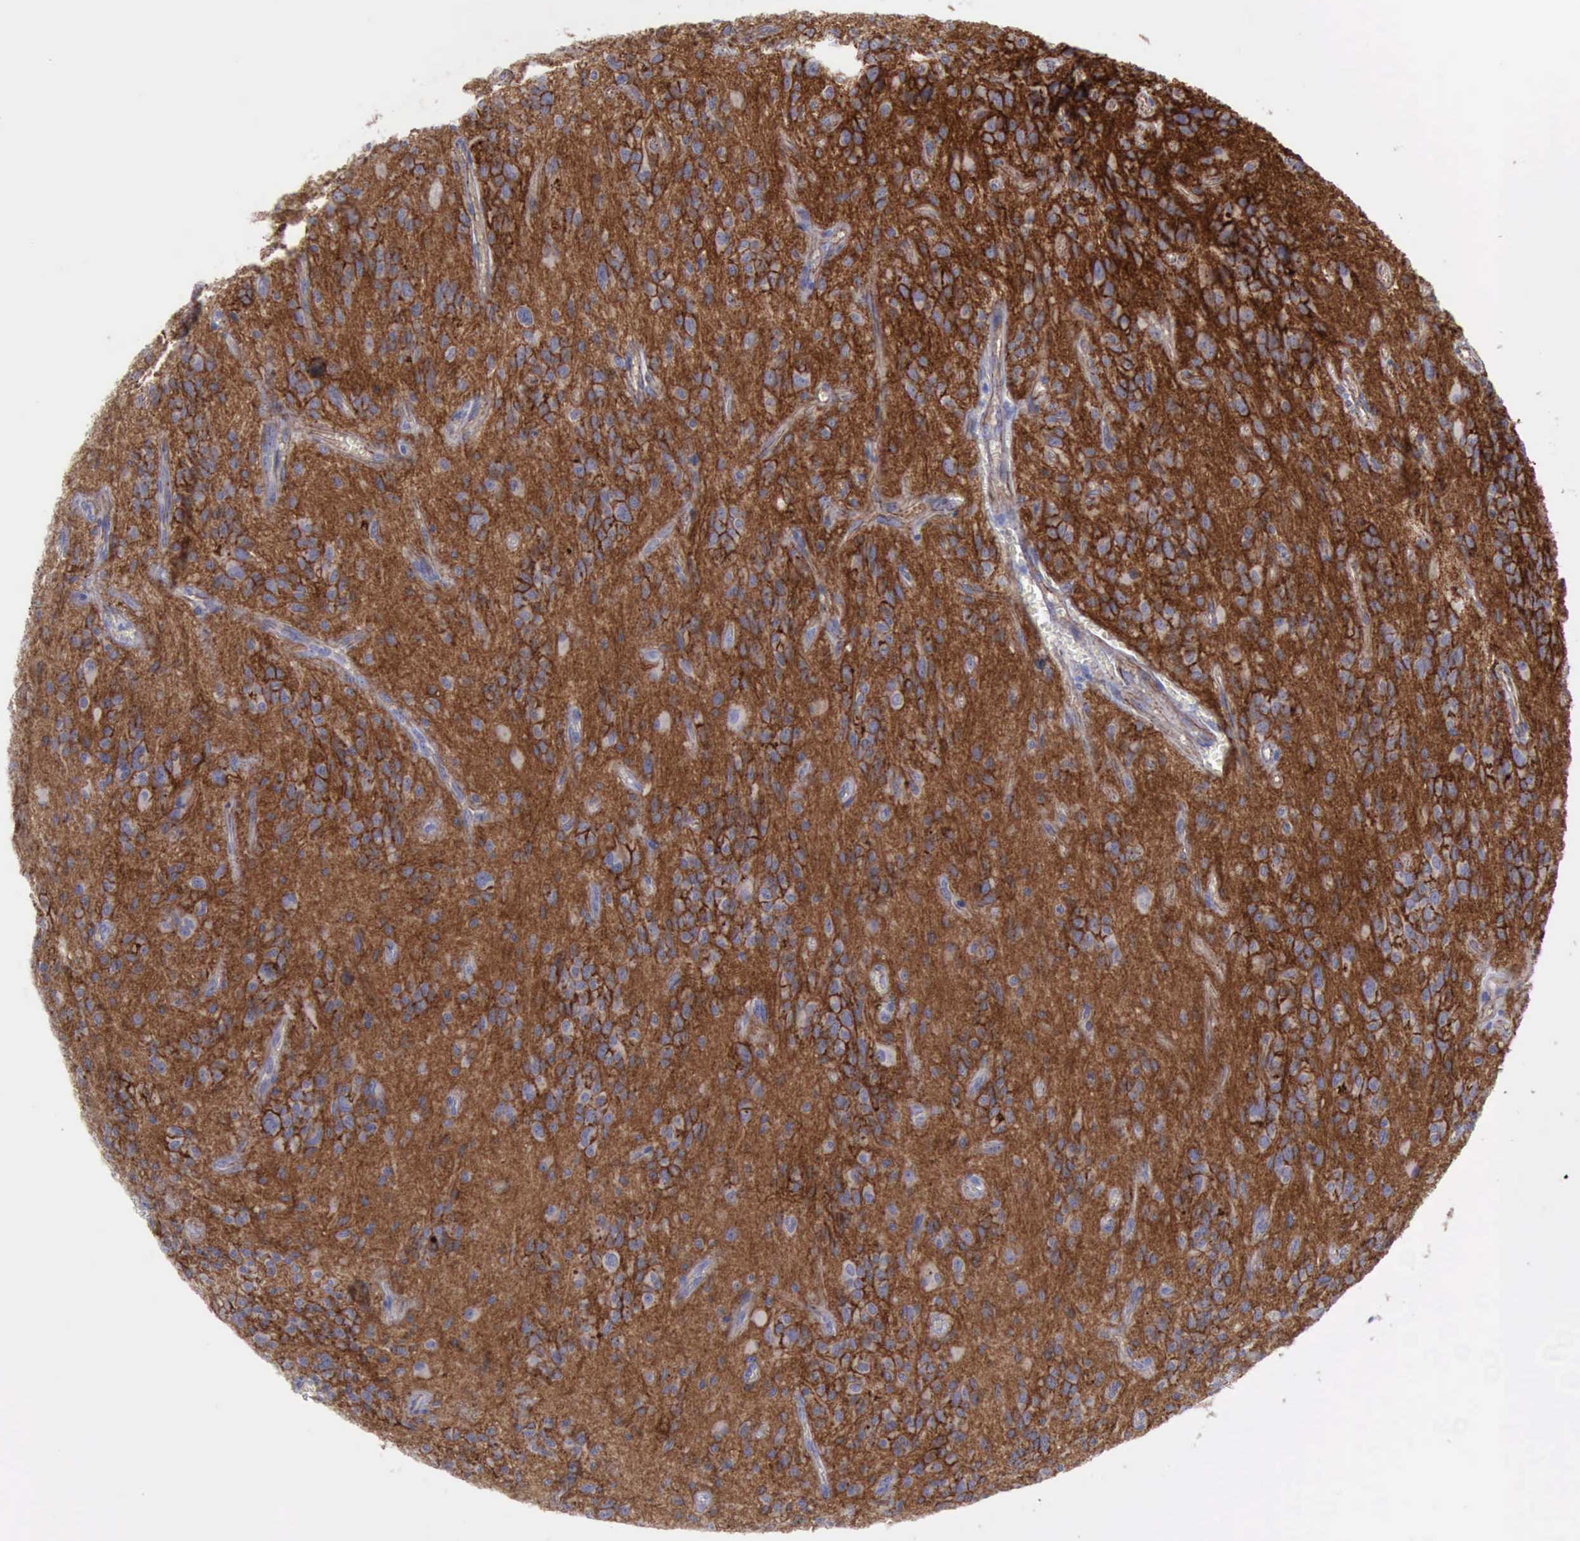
{"staining": {"intensity": "strong", "quantity": ">75%", "location": "cytoplasmic/membranous"}, "tissue": "glioma", "cell_type": "Tumor cells", "image_type": "cancer", "snomed": [{"axis": "morphology", "description": "Glioma, malignant, Low grade"}, {"axis": "topography", "description": "Brain"}], "caption": "The image shows immunohistochemical staining of glioma. There is strong cytoplasmic/membranous staining is appreciated in about >75% of tumor cells. The staining was performed using DAB to visualize the protein expression in brown, while the nuclei were stained in blue with hematoxylin (Magnification: 20x).", "gene": "CDH2", "patient": {"sex": "female", "age": 15}}